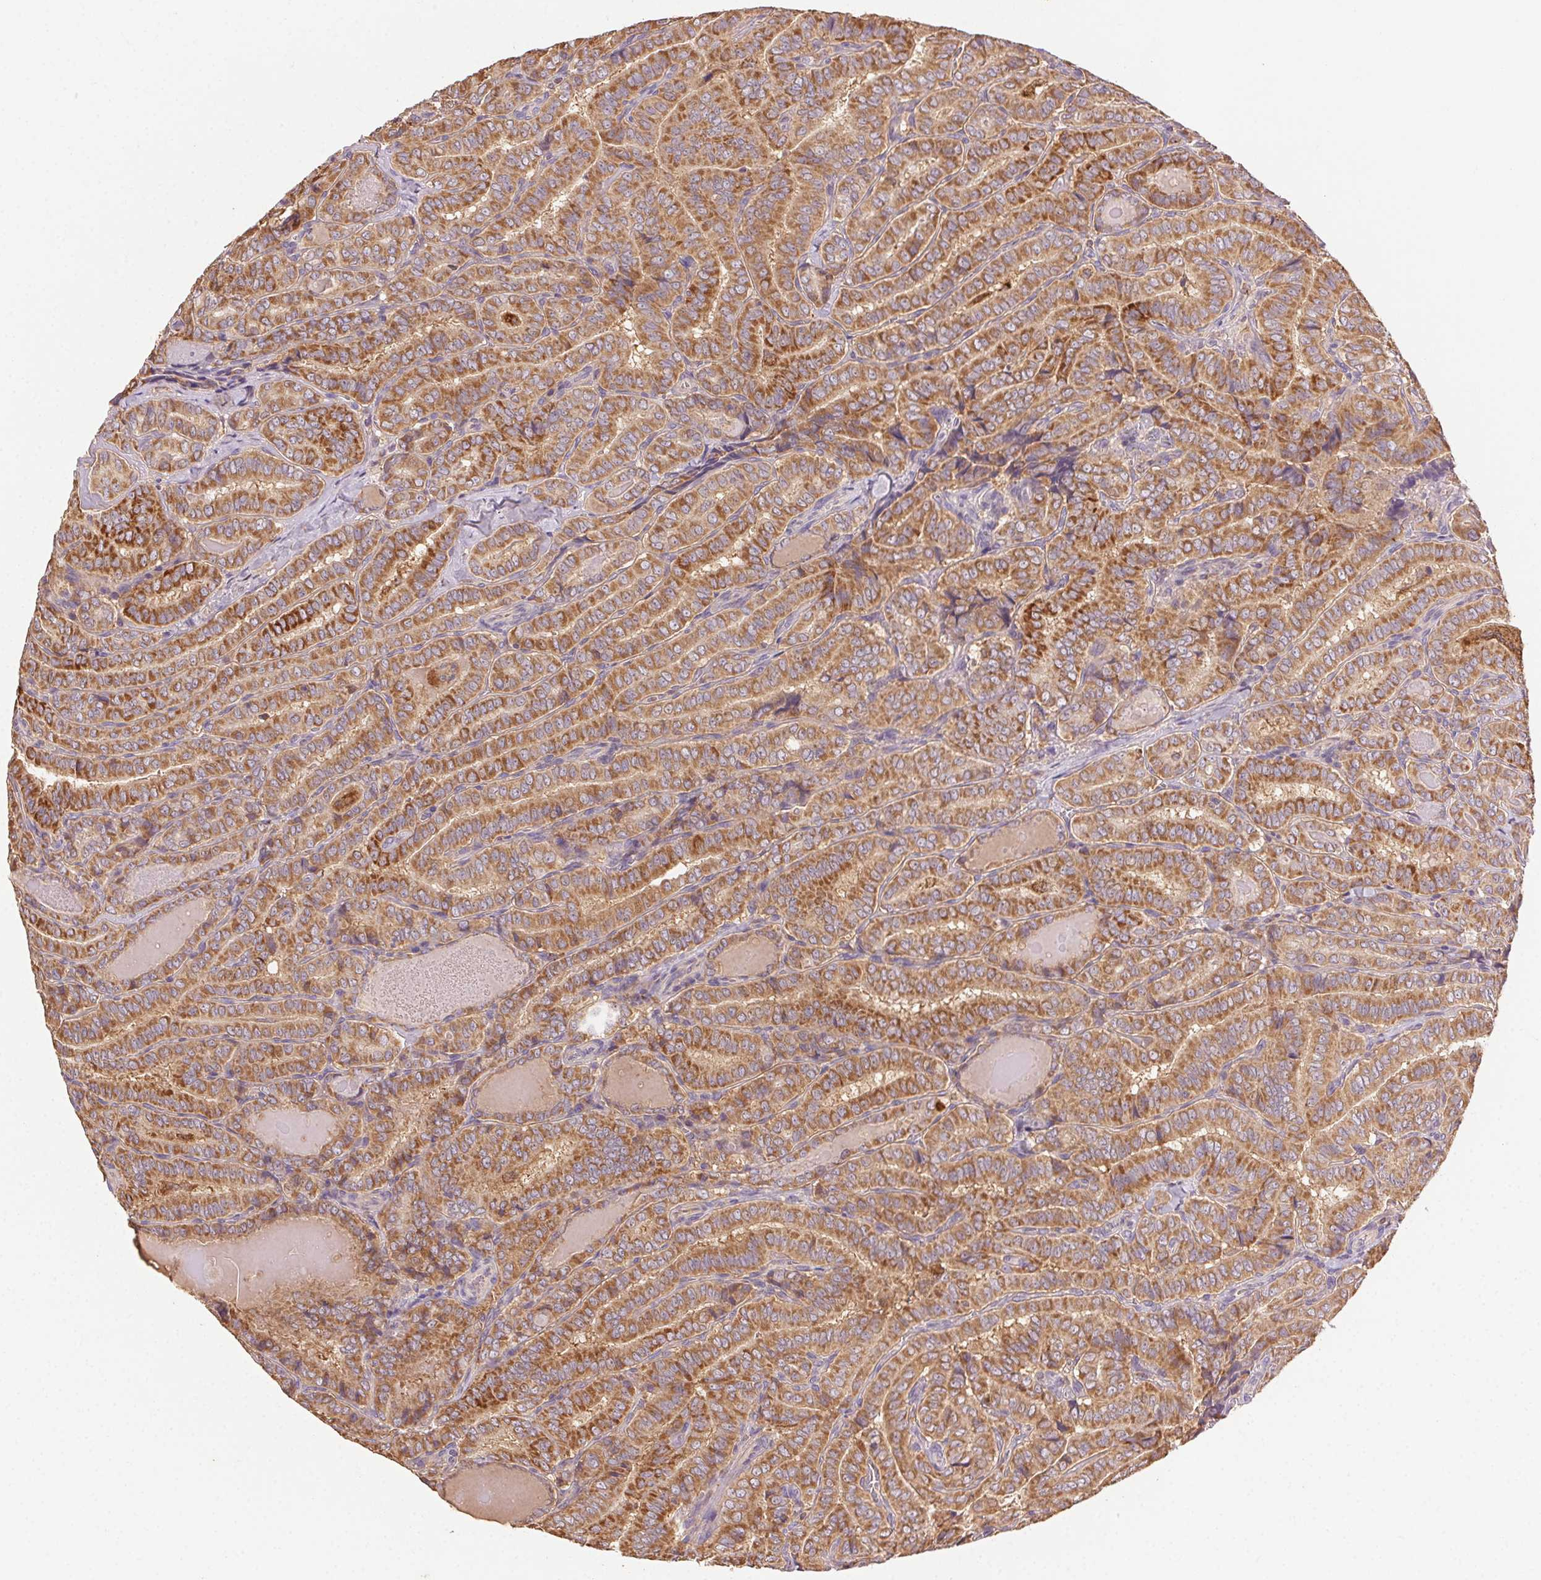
{"staining": {"intensity": "moderate", "quantity": ">75%", "location": "cytoplasmic/membranous"}, "tissue": "thyroid cancer", "cell_type": "Tumor cells", "image_type": "cancer", "snomed": [{"axis": "morphology", "description": "Papillary adenocarcinoma, NOS"}, {"axis": "morphology", "description": "Papillary adenoma metastatic"}, {"axis": "topography", "description": "Thyroid gland"}], "caption": "Human thyroid papillary adenocarcinoma stained with a protein marker reveals moderate staining in tumor cells.", "gene": "FNBP1L", "patient": {"sex": "female", "age": 50}}